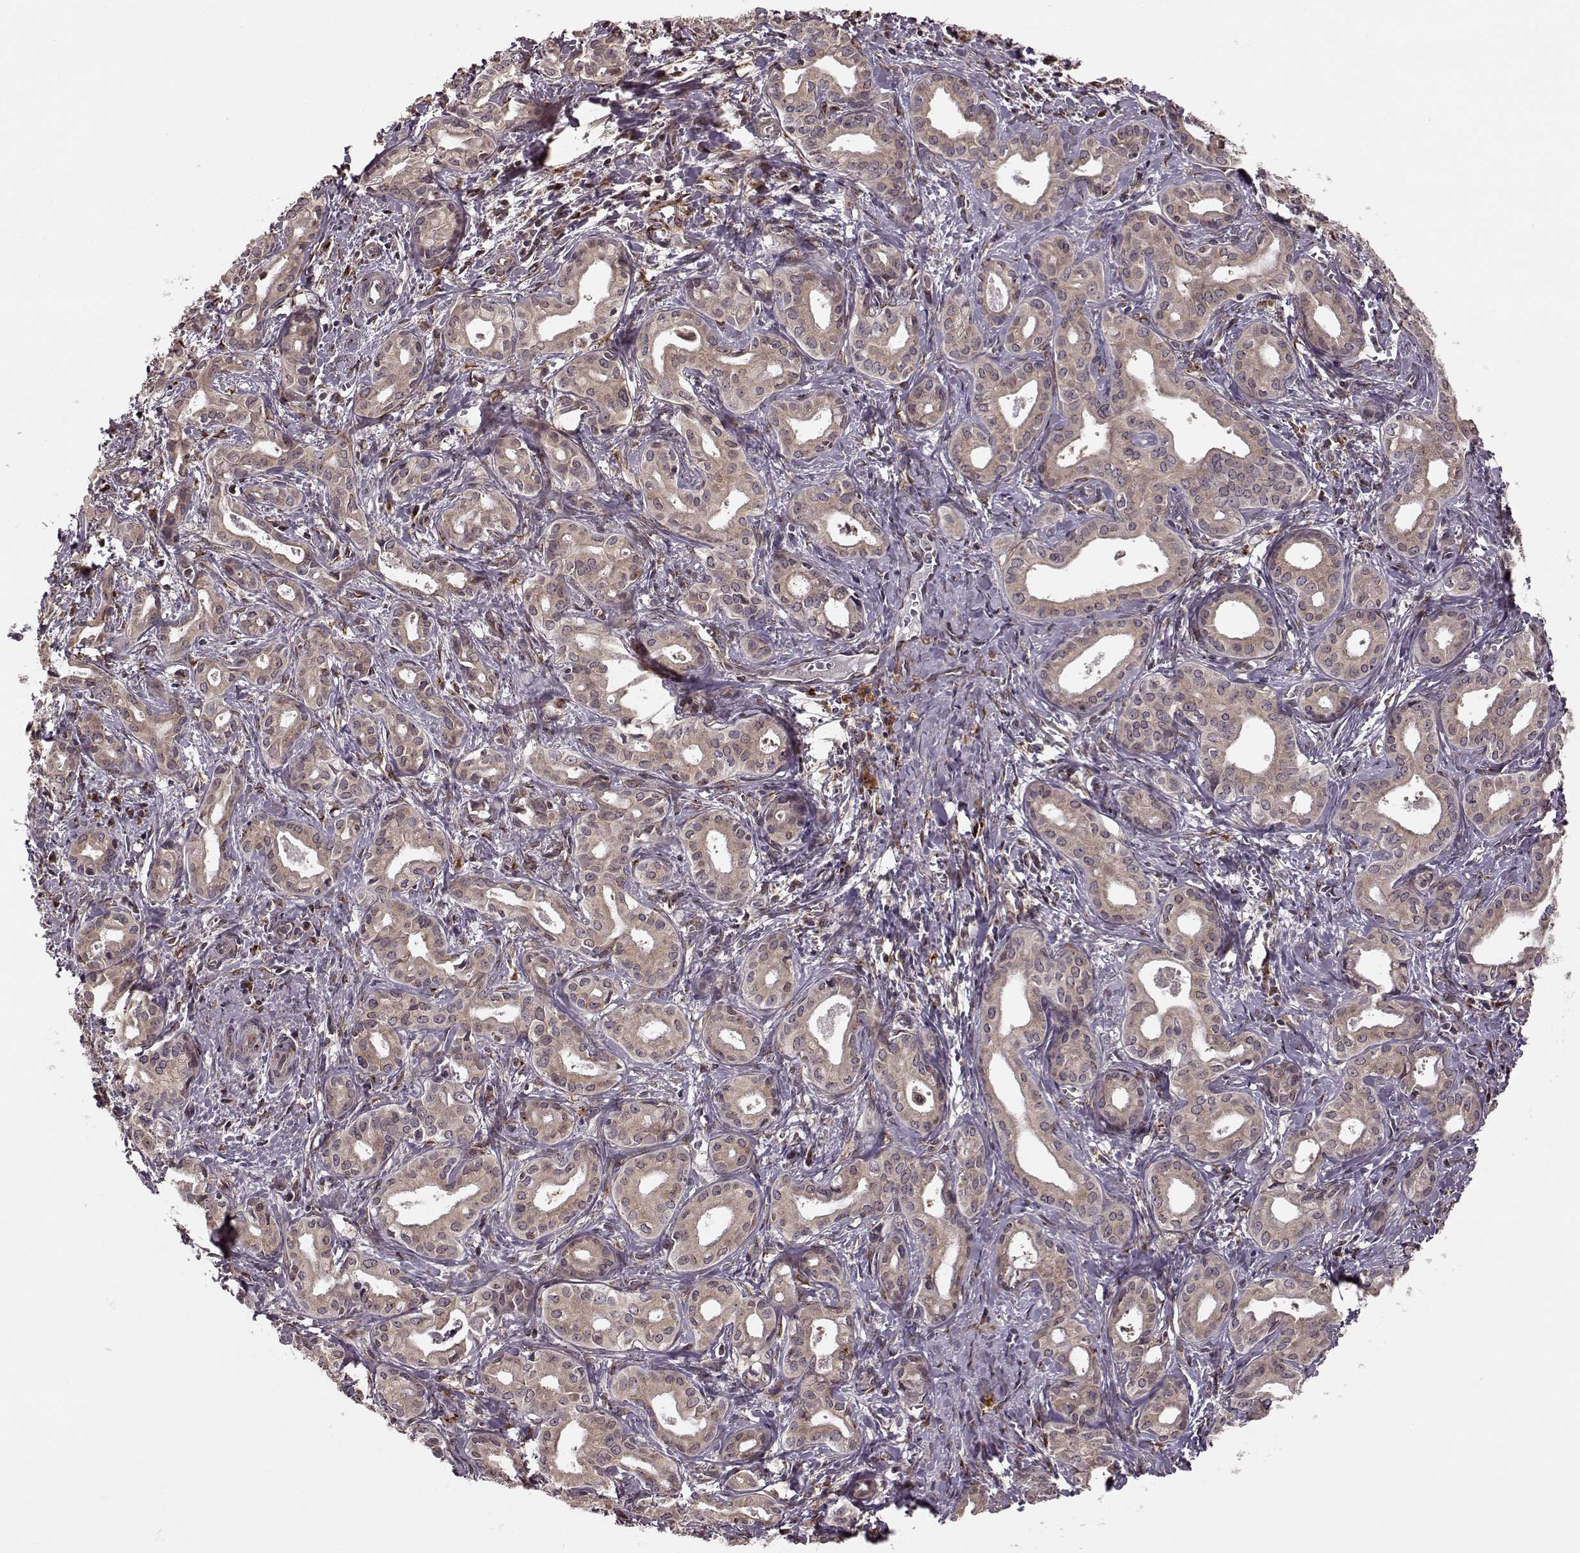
{"staining": {"intensity": "weak", "quantity": ">75%", "location": "cytoplasmic/membranous"}, "tissue": "liver cancer", "cell_type": "Tumor cells", "image_type": "cancer", "snomed": [{"axis": "morphology", "description": "Cholangiocarcinoma"}, {"axis": "topography", "description": "Liver"}], "caption": "Cholangiocarcinoma (liver) stained with DAB immunohistochemistry (IHC) shows low levels of weak cytoplasmic/membranous staining in approximately >75% of tumor cells.", "gene": "YIPF5", "patient": {"sex": "female", "age": 65}}